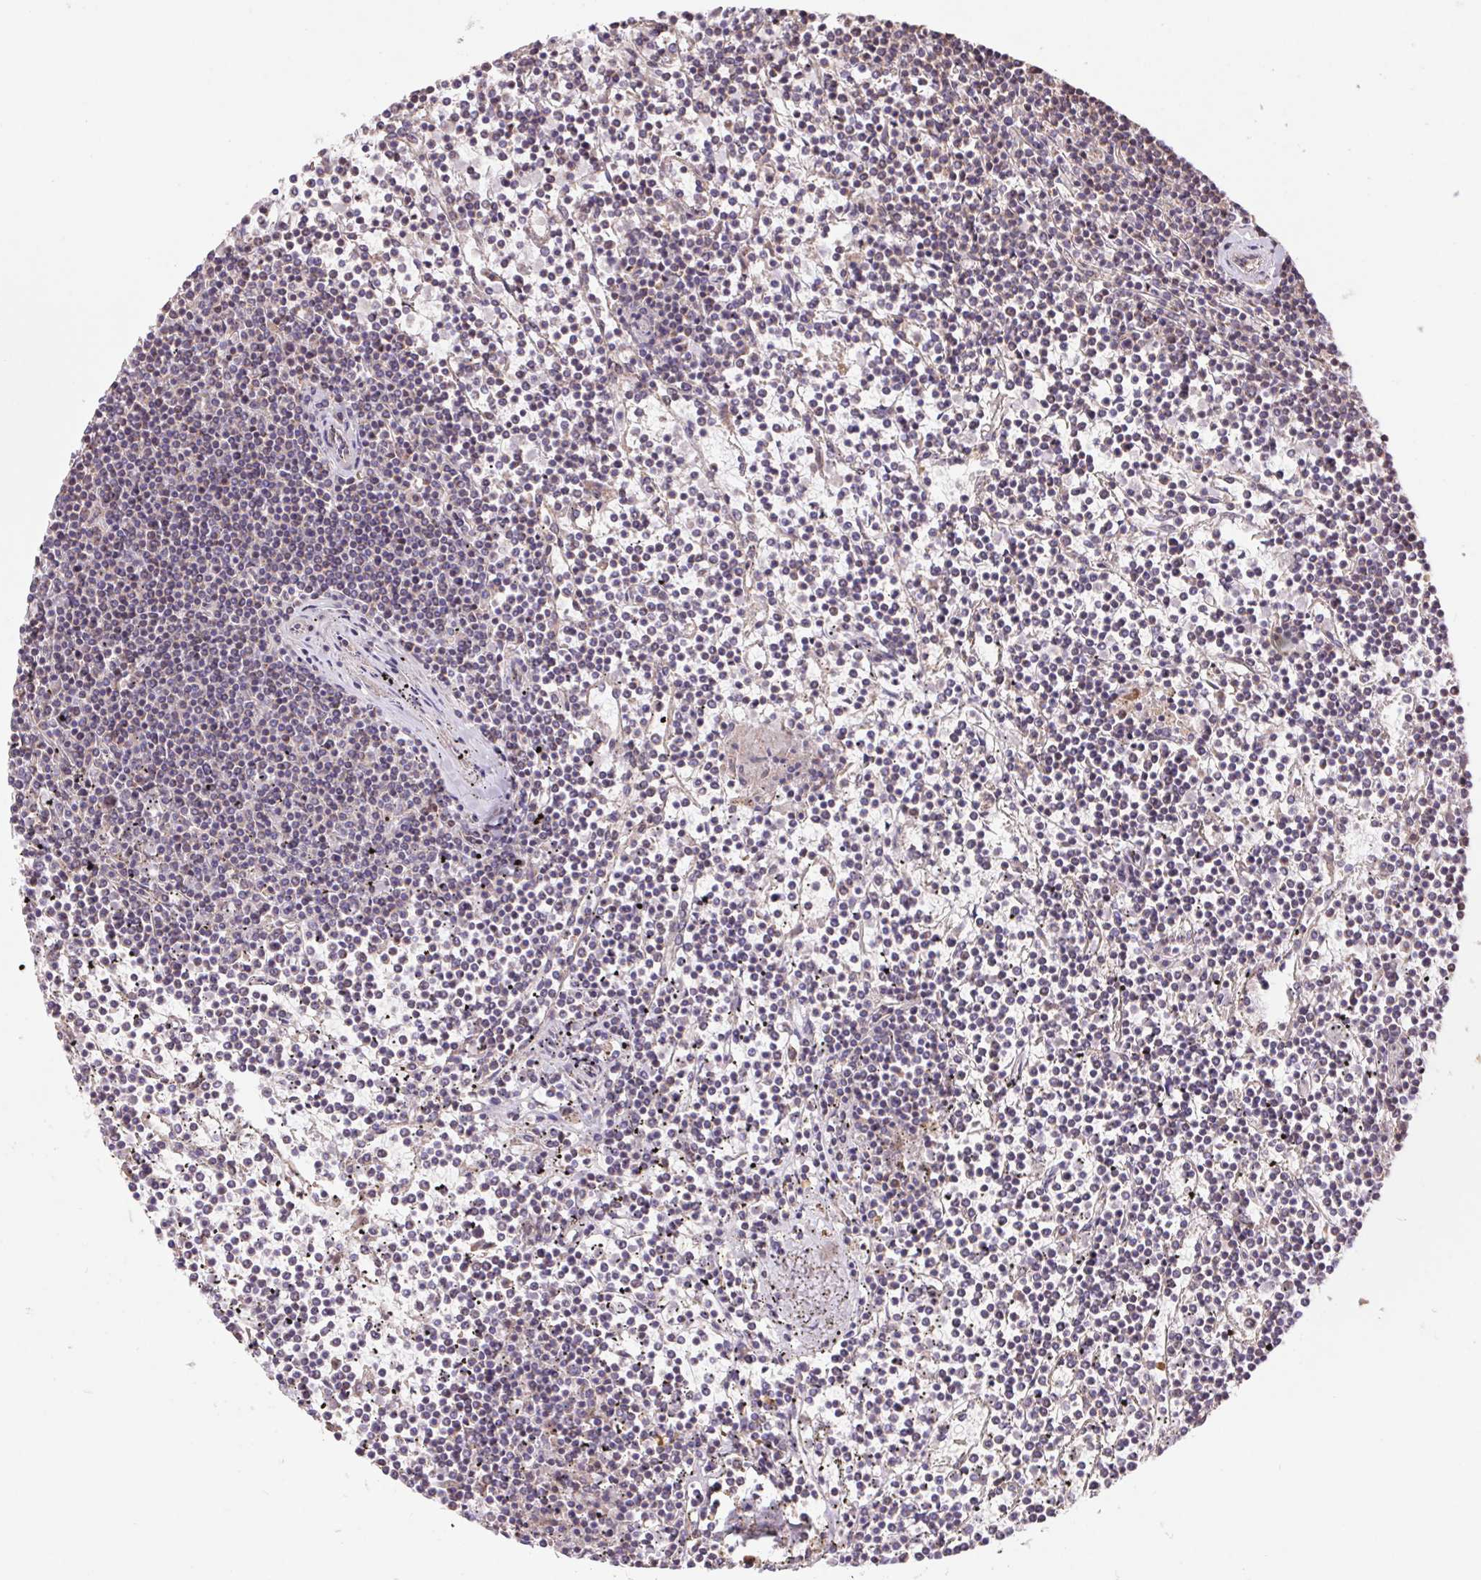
{"staining": {"intensity": "negative", "quantity": "none", "location": "none"}, "tissue": "lymphoma", "cell_type": "Tumor cells", "image_type": "cancer", "snomed": [{"axis": "morphology", "description": "Malignant lymphoma, non-Hodgkin's type, Low grade"}, {"axis": "topography", "description": "Spleen"}], "caption": "Immunohistochemistry (IHC) photomicrograph of lymphoma stained for a protein (brown), which demonstrates no positivity in tumor cells.", "gene": "PDHA1", "patient": {"sex": "female", "age": 19}}